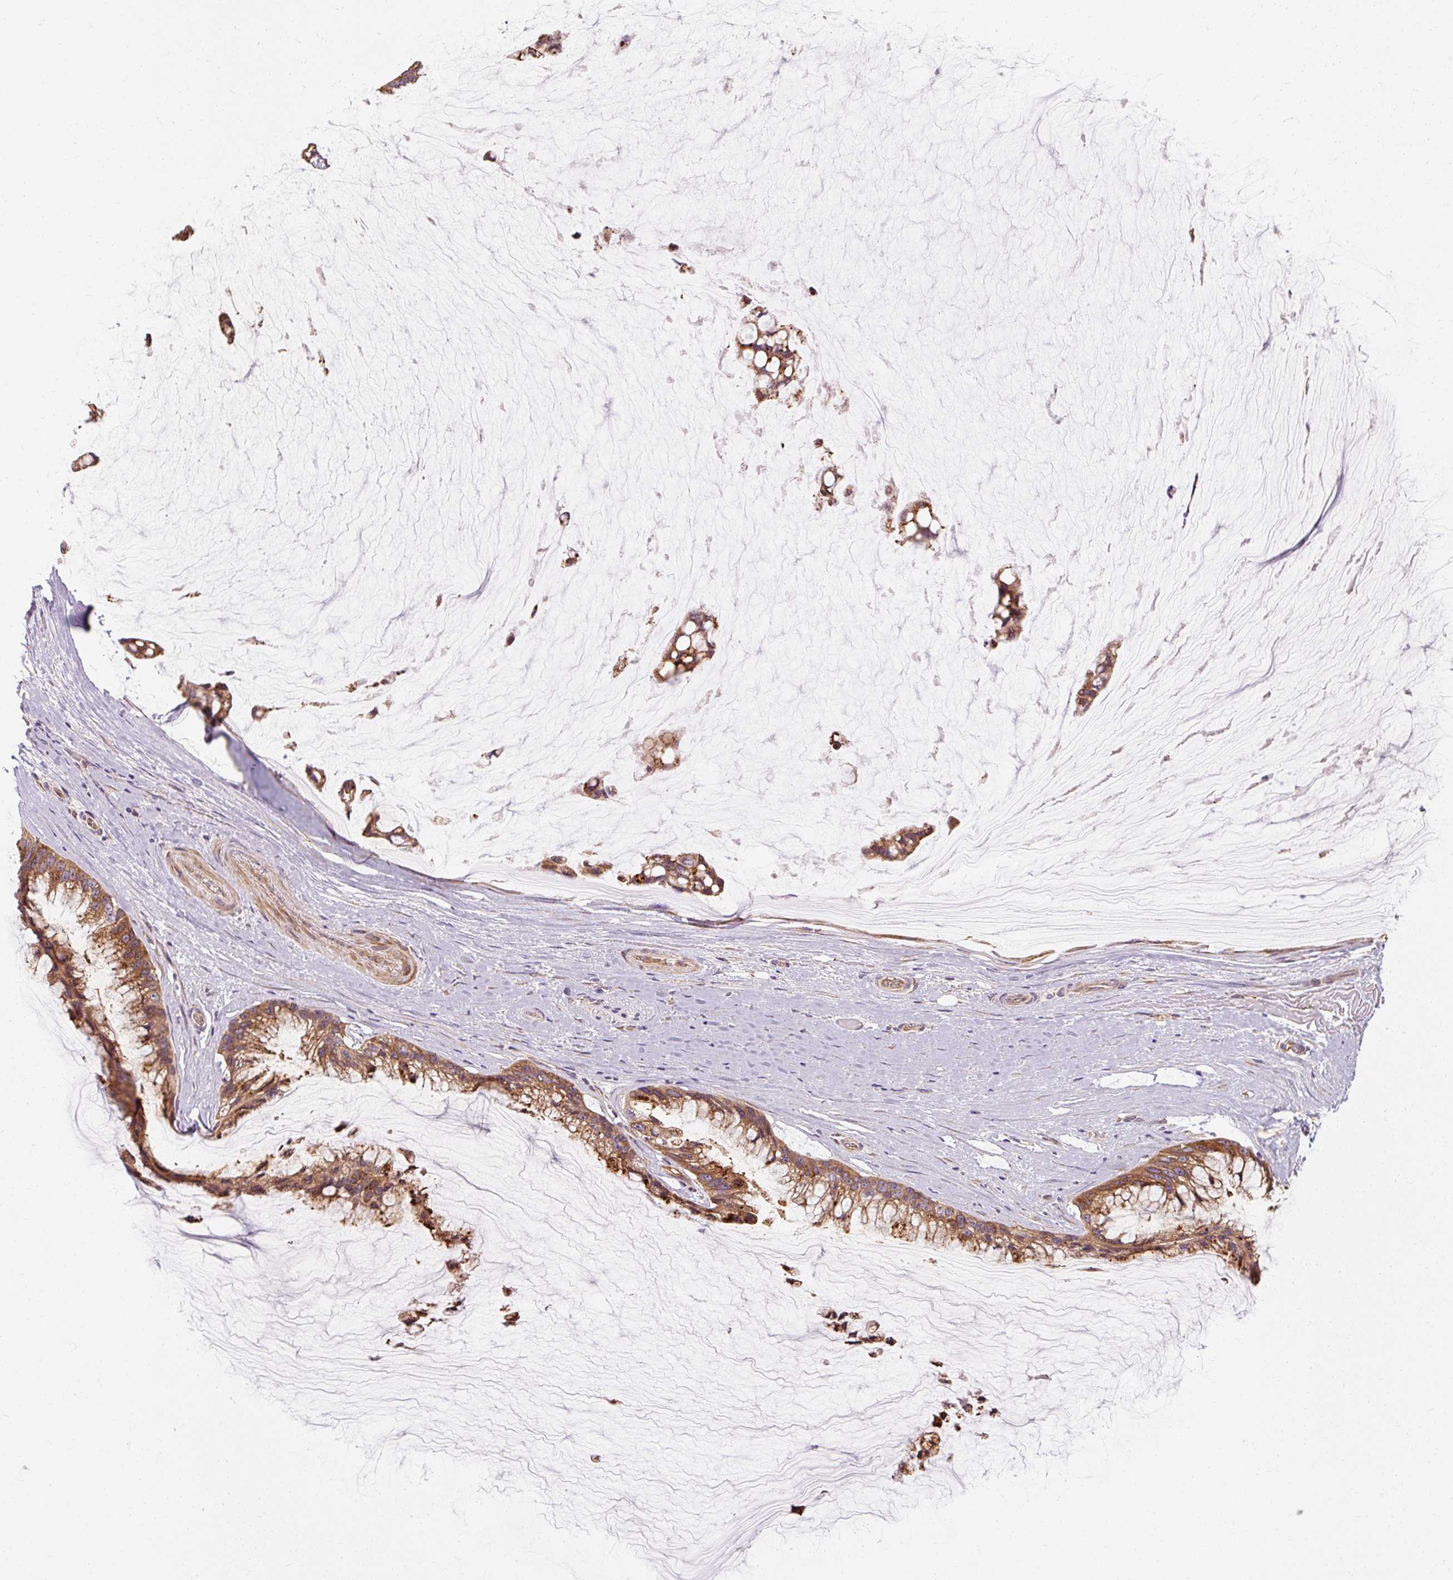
{"staining": {"intensity": "moderate", "quantity": ">75%", "location": "cytoplasmic/membranous"}, "tissue": "ovarian cancer", "cell_type": "Tumor cells", "image_type": "cancer", "snomed": [{"axis": "morphology", "description": "Cystadenocarcinoma, mucinous, NOS"}, {"axis": "topography", "description": "Ovary"}], "caption": "DAB (3,3'-diaminobenzidine) immunohistochemical staining of ovarian cancer (mucinous cystadenocarcinoma) shows moderate cytoplasmic/membranous protein positivity in approximately >75% of tumor cells. The staining is performed using DAB (3,3'-diaminobenzidine) brown chromogen to label protein expression. The nuclei are counter-stained blue using hematoxylin.", "gene": "TBC1D4", "patient": {"sex": "female", "age": 39}}